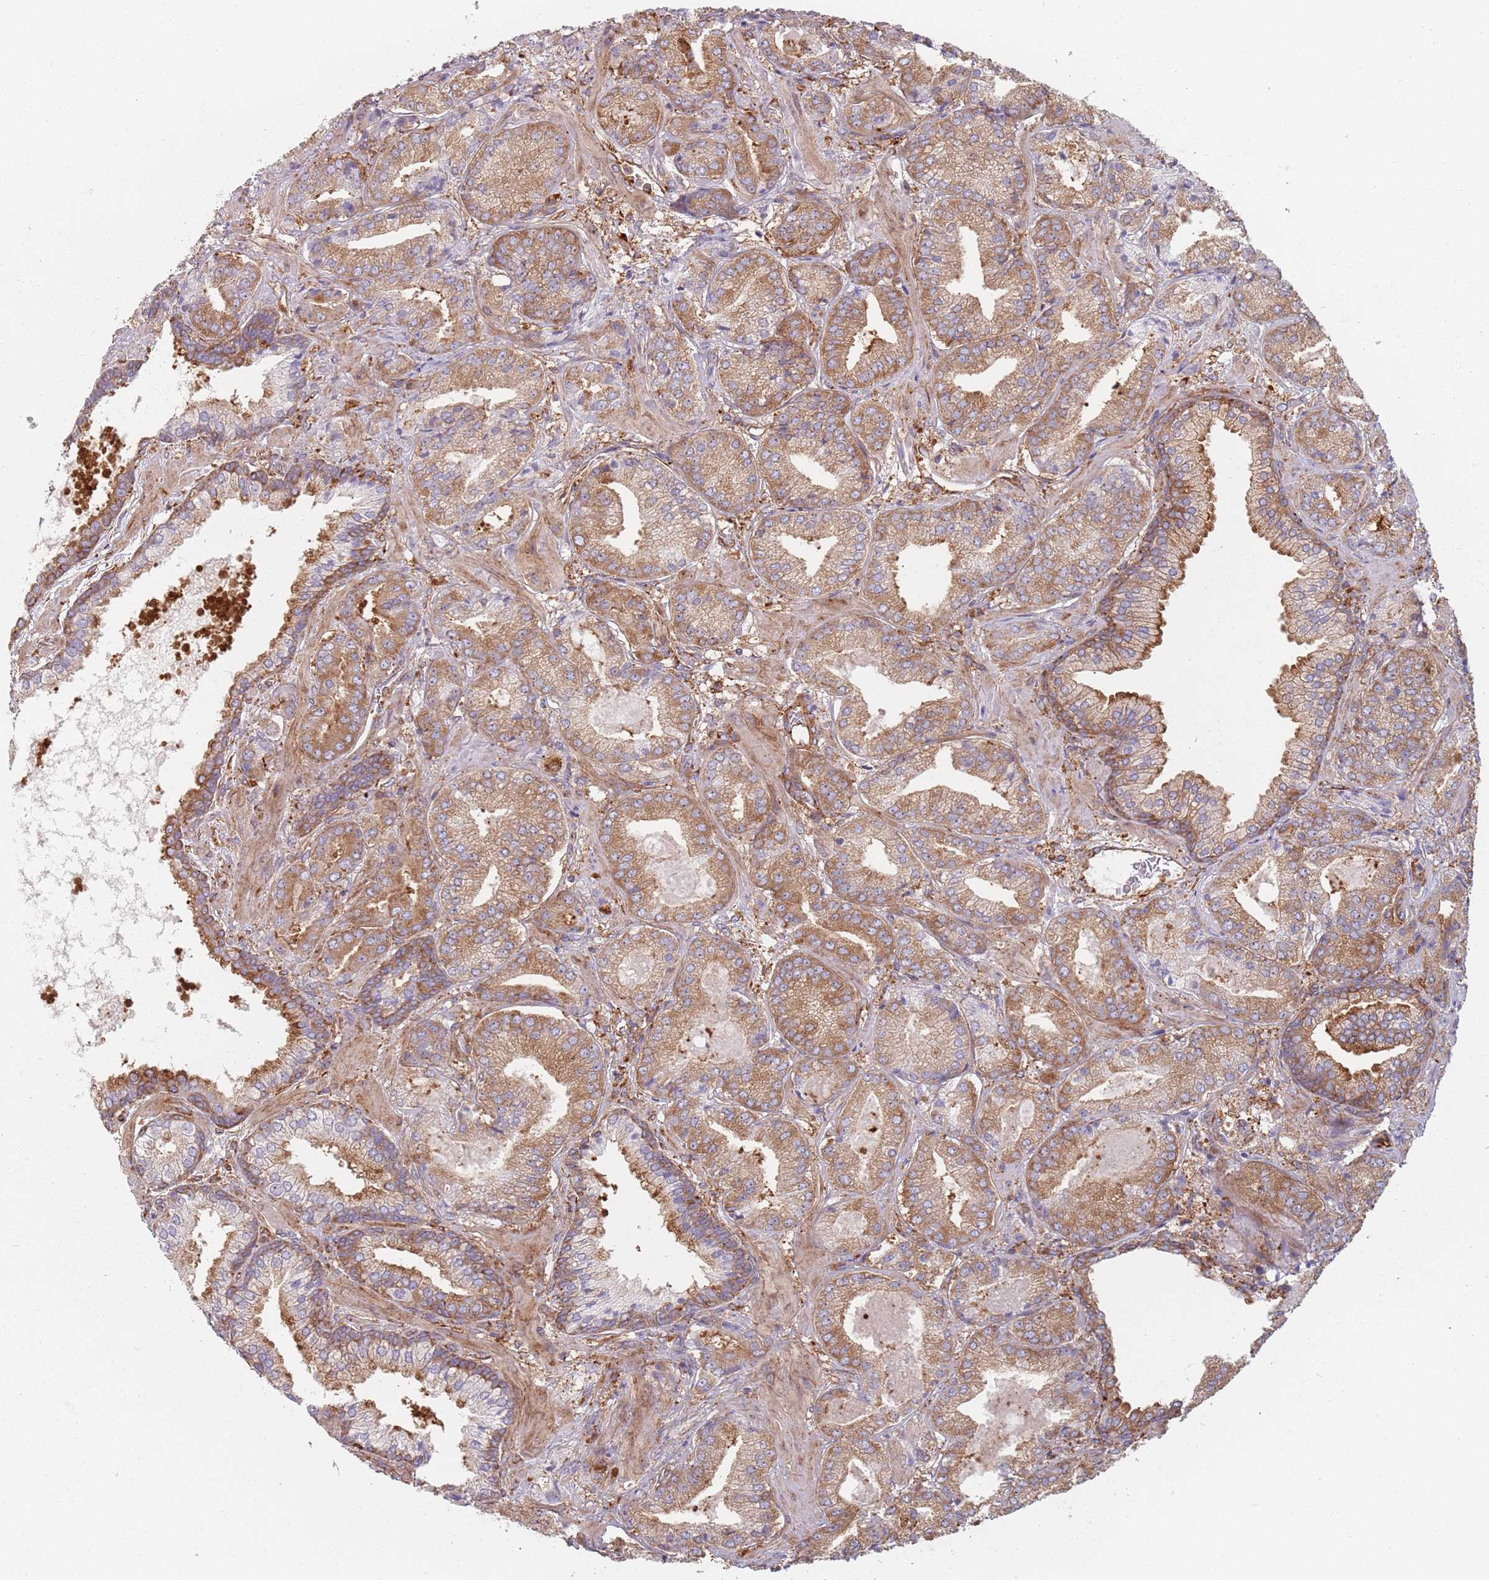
{"staining": {"intensity": "moderate", "quantity": ">75%", "location": "cytoplasmic/membranous"}, "tissue": "prostate cancer", "cell_type": "Tumor cells", "image_type": "cancer", "snomed": [{"axis": "morphology", "description": "Adenocarcinoma, High grade"}, {"axis": "topography", "description": "Prostate"}], "caption": "Immunohistochemical staining of human prostate high-grade adenocarcinoma reveals moderate cytoplasmic/membranous protein positivity in about >75% of tumor cells.", "gene": "TPD52L2", "patient": {"sex": "male", "age": 63}}